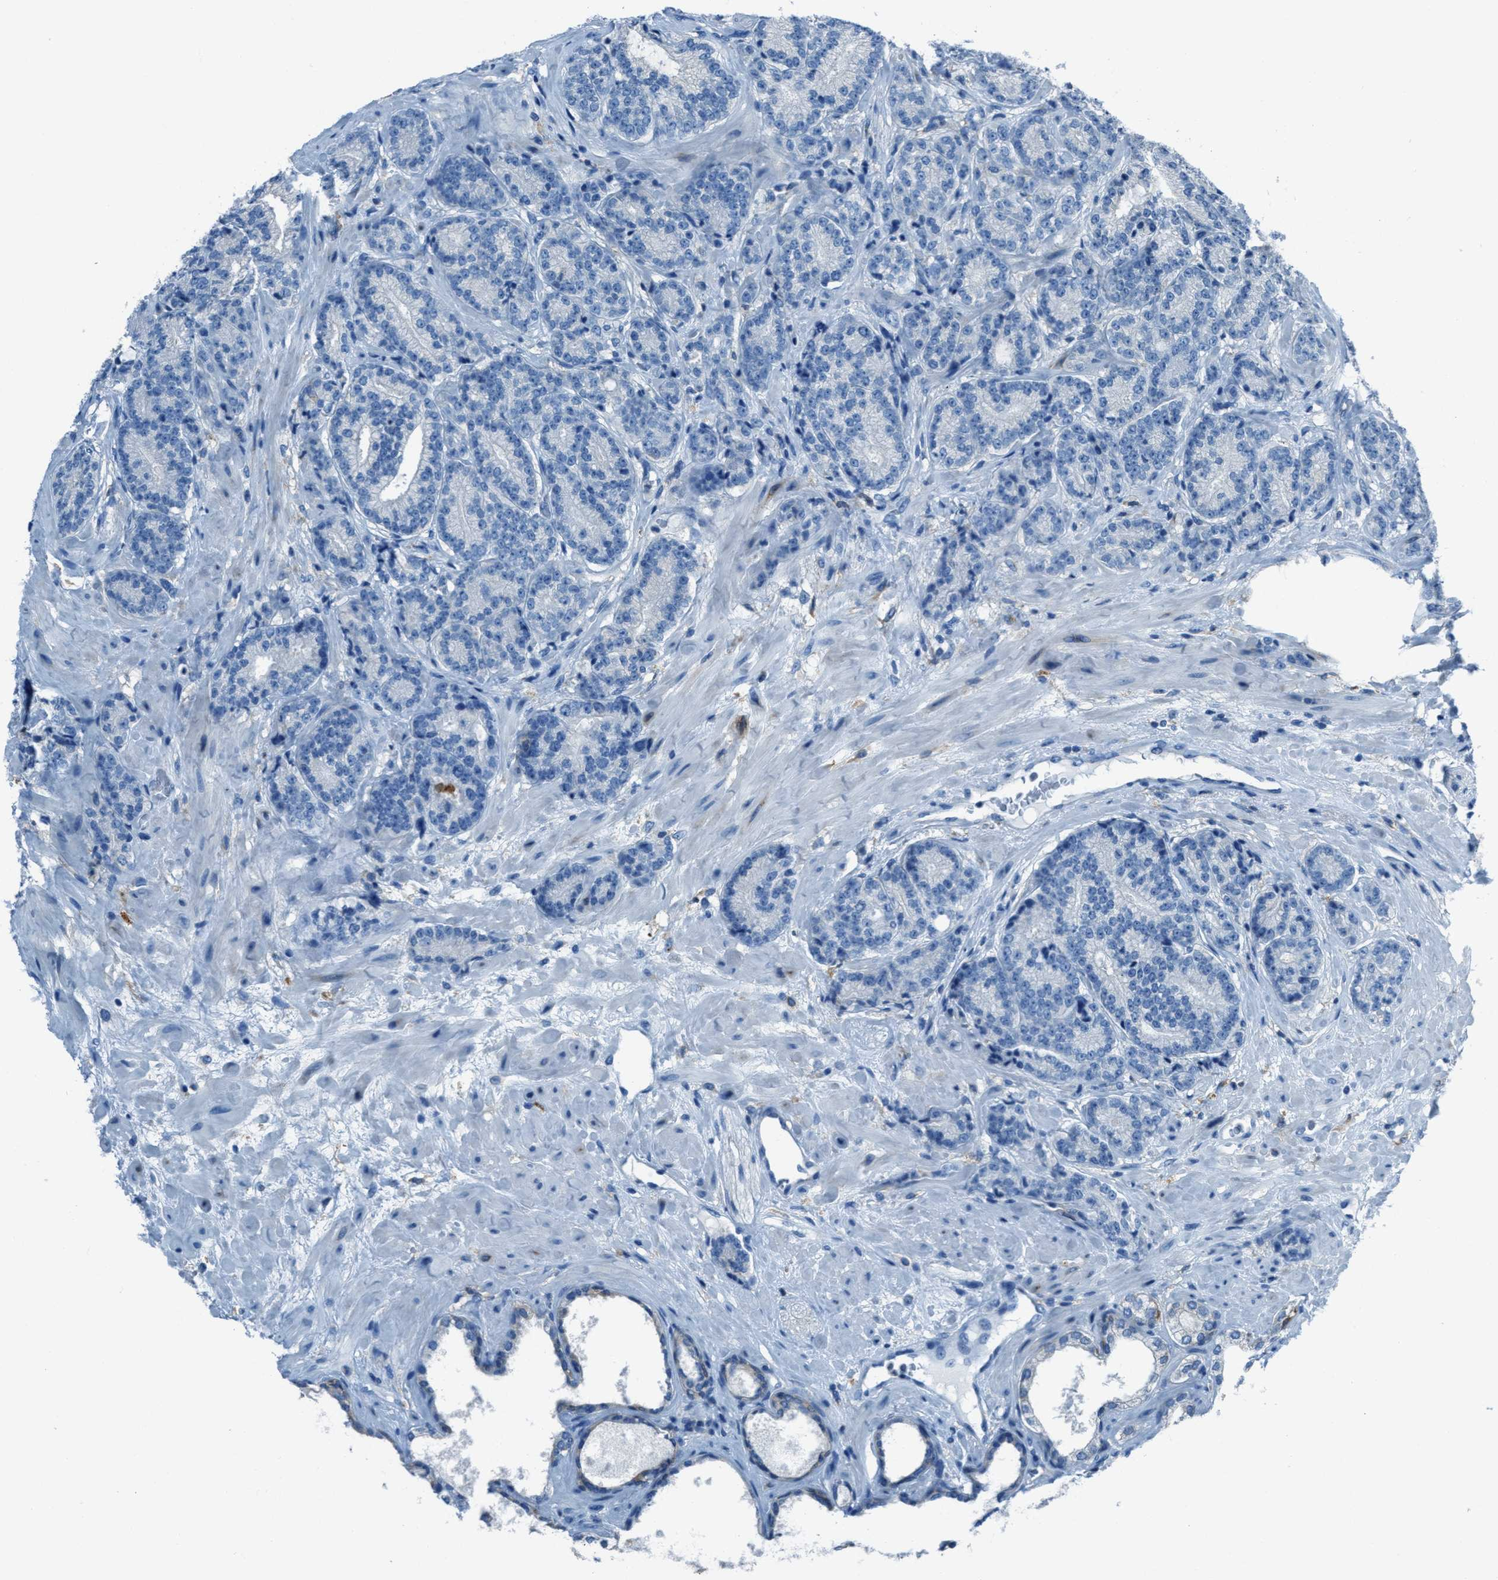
{"staining": {"intensity": "negative", "quantity": "none", "location": "none"}, "tissue": "prostate cancer", "cell_type": "Tumor cells", "image_type": "cancer", "snomed": [{"axis": "morphology", "description": "Adenocarcinoma, High grade"}, {"axis": "topography", "description": "Prostate"}], "caption": "IHC of human prostate adenocarcinoma (high-grade) shows no staining in tumor cells.", "gene": "MATCAP2", "patient": {"sex": "male", "age": 61}}